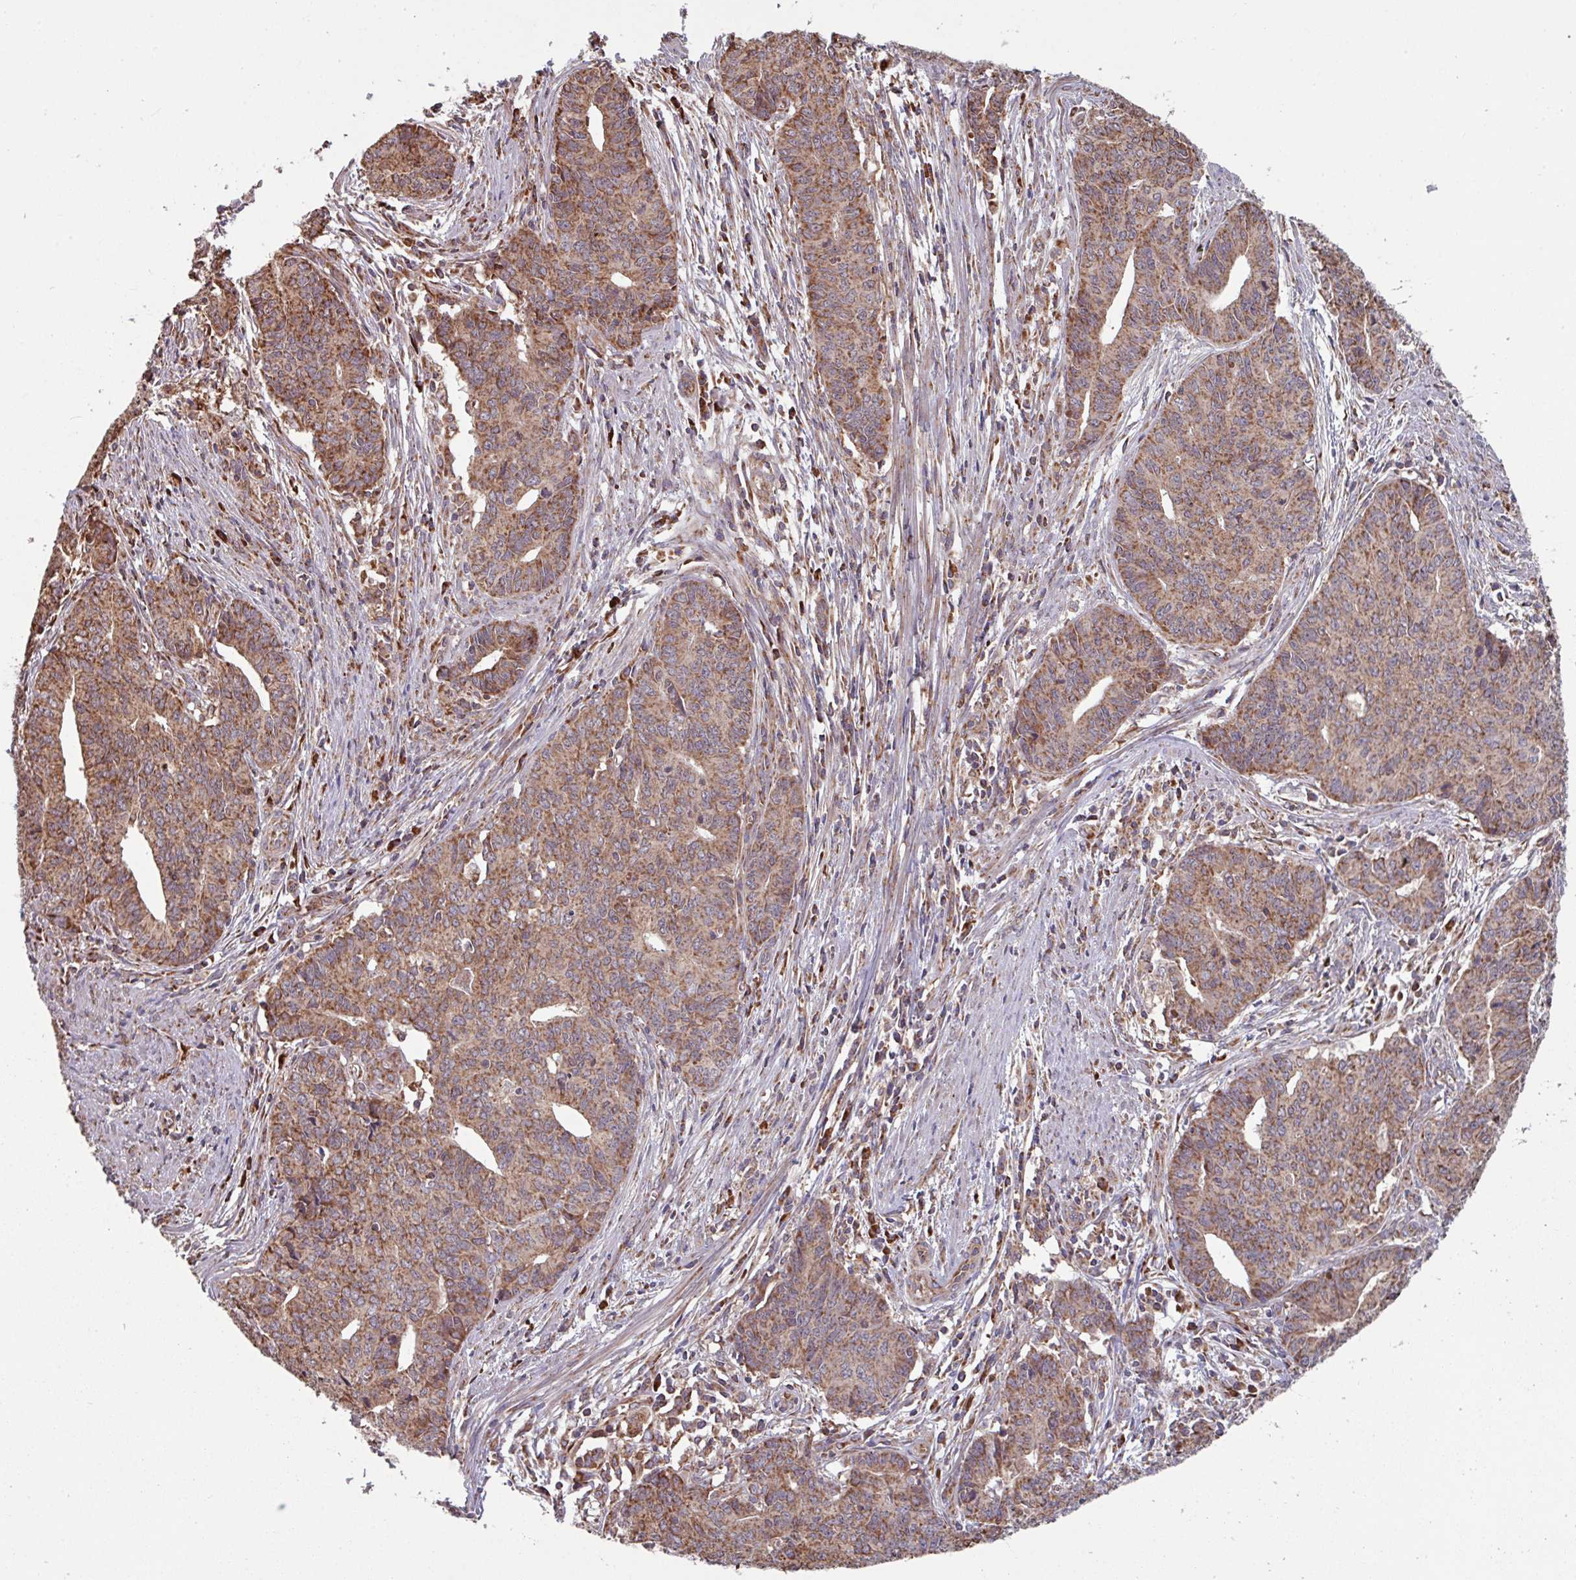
{"staining": {"intensity": "moderate", "quantity": ">75%", "location": "cytoplasmic/membranous"}, "tissue": "endometrial cancer", "cell_type": "Tumor cells", "image_type": "cancer", "snomed": [{"axis": "morphology", "description": "Adenocarcinoma, NOS"}, {"axis": "topography", "description": "Endometrium"}], "caption": "This histopathology image shows immunohistochemistry staining of human adenocarcinoma (endometrial), with medium moderate cytoplasmic/membranous staining in about >75% of tumor cells.", "gene": "COX7C", "patient": {"sex": "female", "age": 59}}